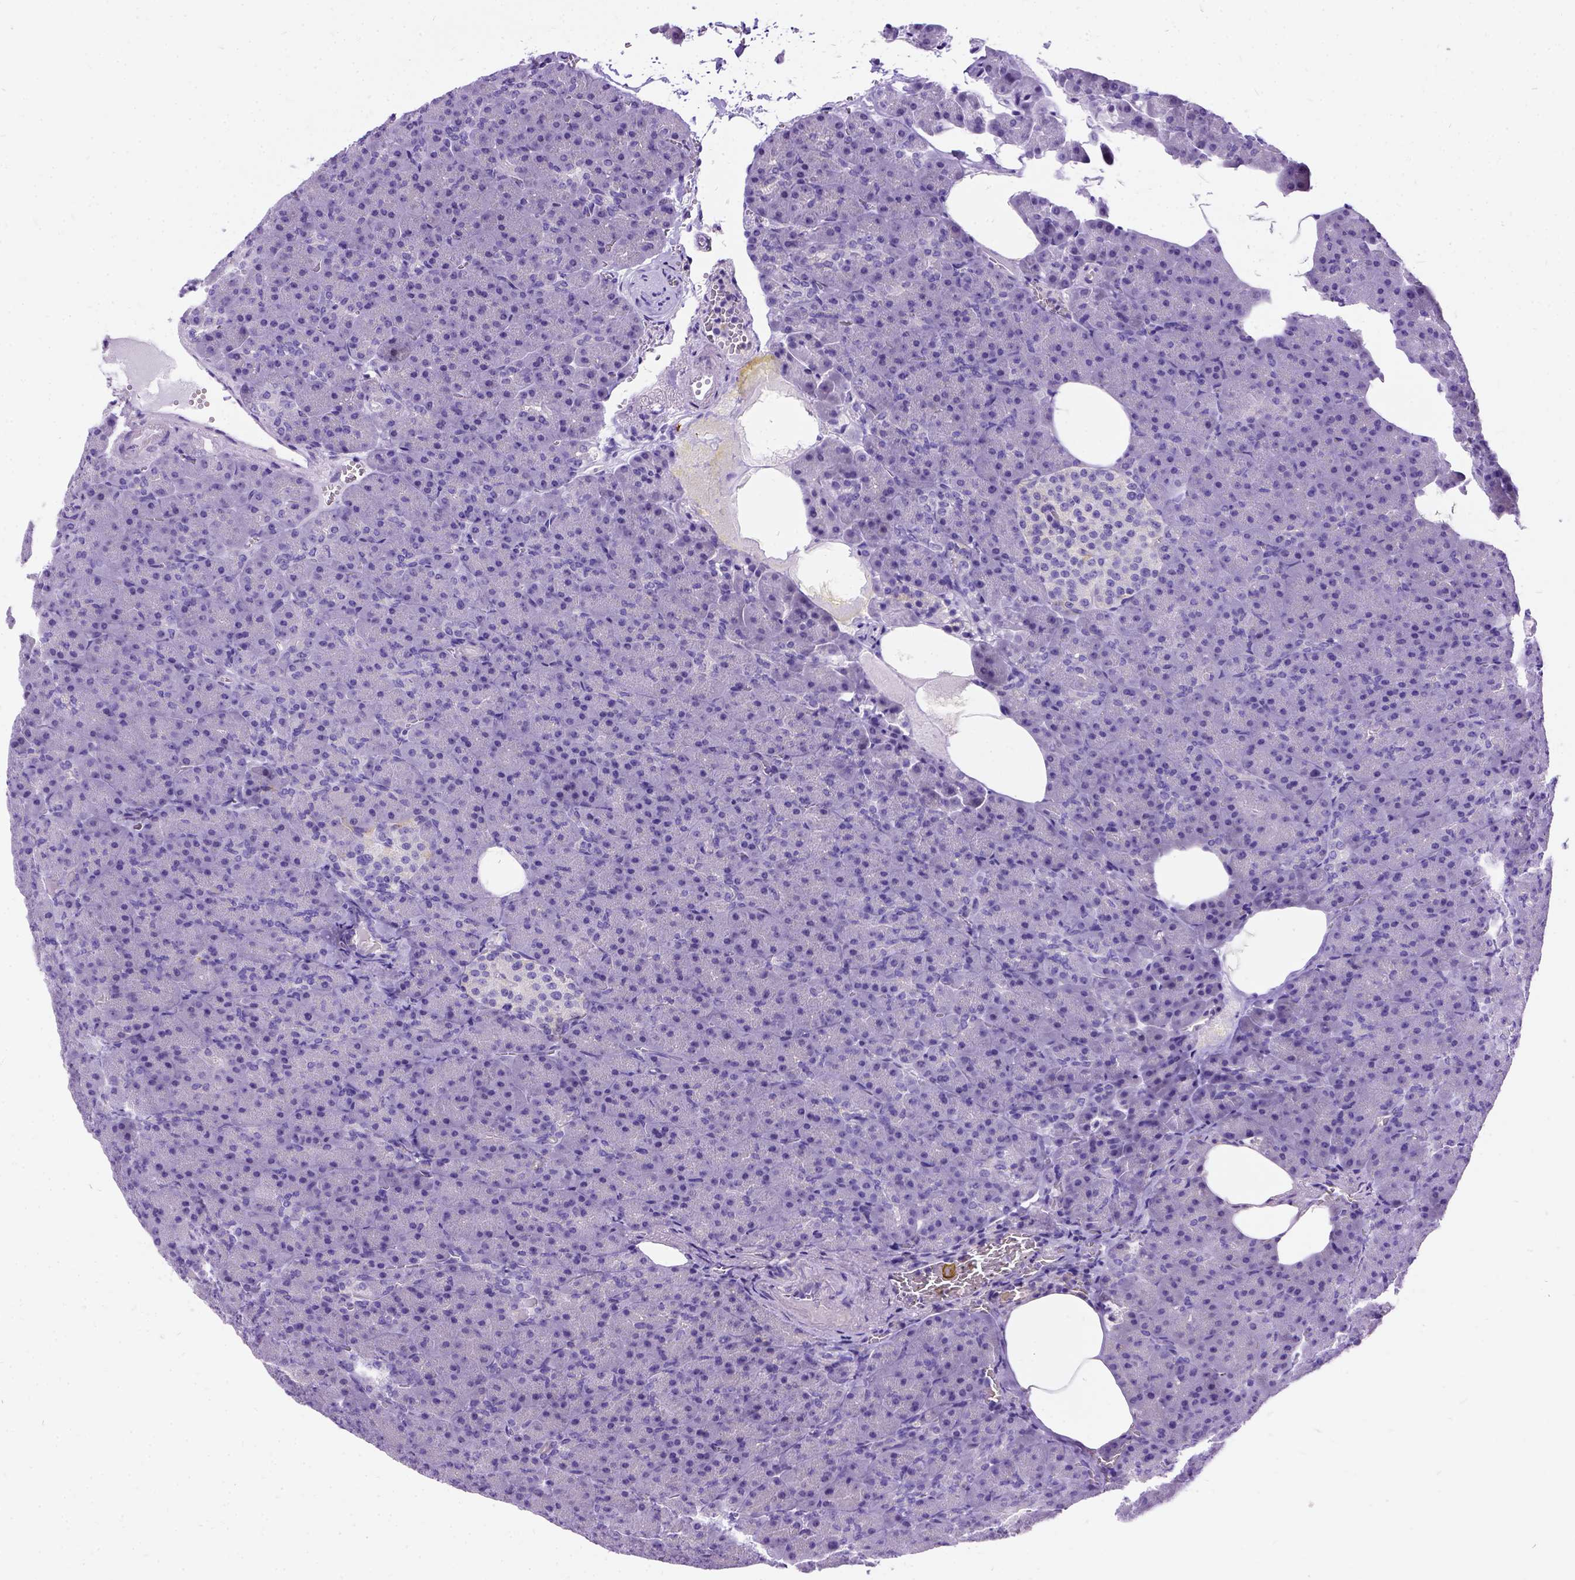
{"staining": {"intensity": "negative", "quantity": "none", "location": "none"}, "tissue": "pancreas", "cell_type": "Exocrine glandular cells", "image_type": "normal", "snomed": [{"axis": "morphology", "description": "Normal tissue, NOS"}, {"axis": "topography", "description": "Pancreas"}], "caption": "IHC histopathology image of unremarkable pancreas stained for a protein (brown), which displays no expression in exocrine glandular cells. Nuclei are stained in blue.", "gene": "ENSG00000254979", "patient": {"sex": "female", "age": 74}}